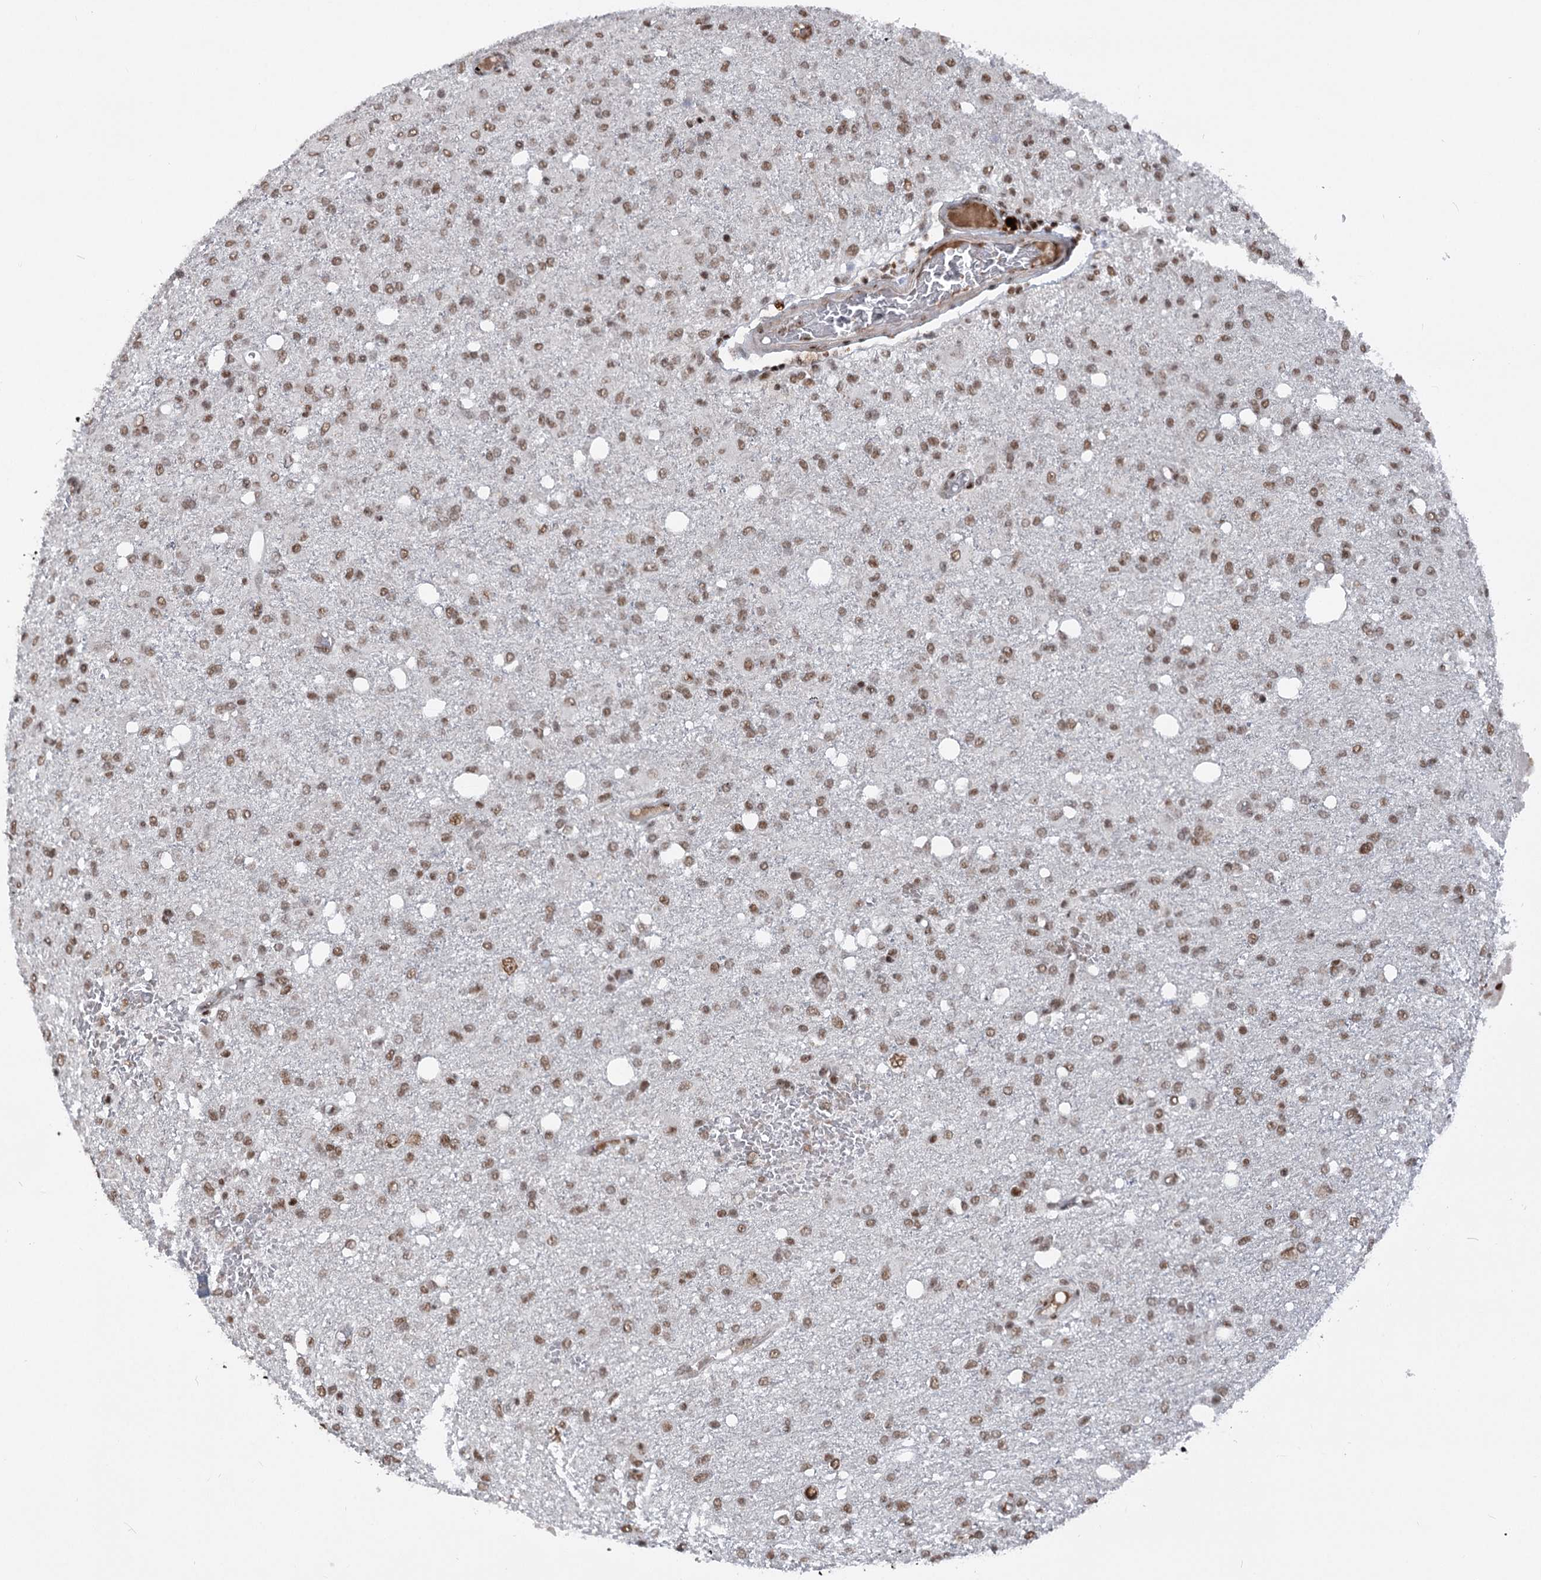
{"staining": {"intensity": "moderate", "quantity": ">75%", "location": "nuclear"}, "tissue": "glioma", "cell_type": "Tumor cells", "image_type": "cancer", "snomed": [{"axis": "morphology", "description": "Glioma, malignant, High grade"}, {"axis": "topography", "description": "Brain"}], "caption": "This photomicrograph reveals immunohistochemistry (IHC) staining of glioma, with medium moderate nuclear expression in approximately >75% of tumor cells.", "gene": "CGGBP1", "patient": {"sex": "female", "age": 59}}